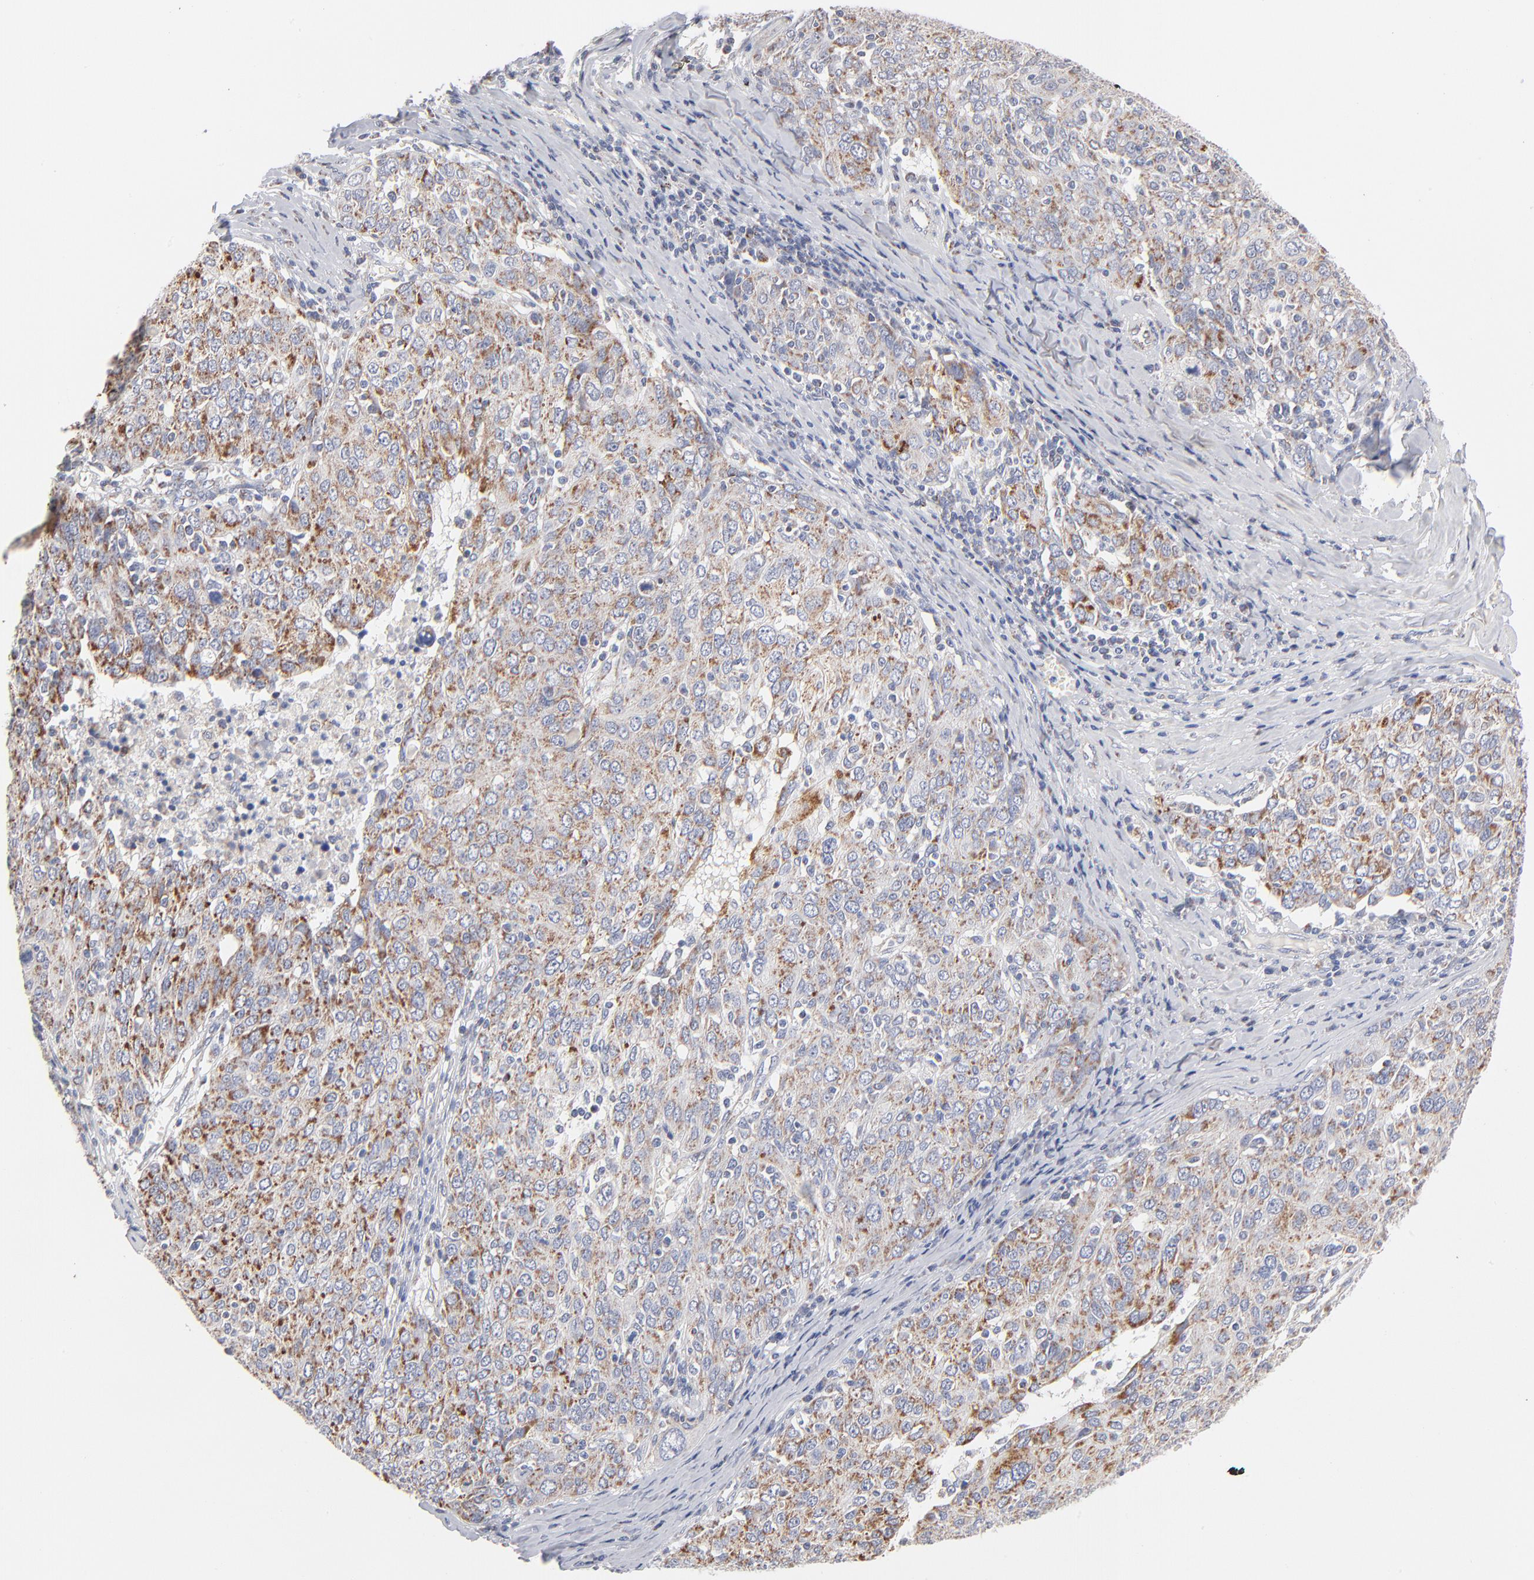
{"staining": {"intensity": "moderate", "quantity": ">75%", "location": "cytoplasmic/membranous"}, "tissue": "ovarian cancer", "cell_type": "Tumor cells", "image_type": "cancer", "snomed": [{"axis": "morphology", "description": "Carcinoma, endometroid"}, {"axis": "topography", "description": "Ovary"}], "caption": "Protein expression analysis of human ovarian endometroid carcinoma reveals moderate cytoplasmic/membranous expression in approximately >75% of tumor cells.", "gene": "MRPL58", "patient": {"sex": "female", "age": 50}}